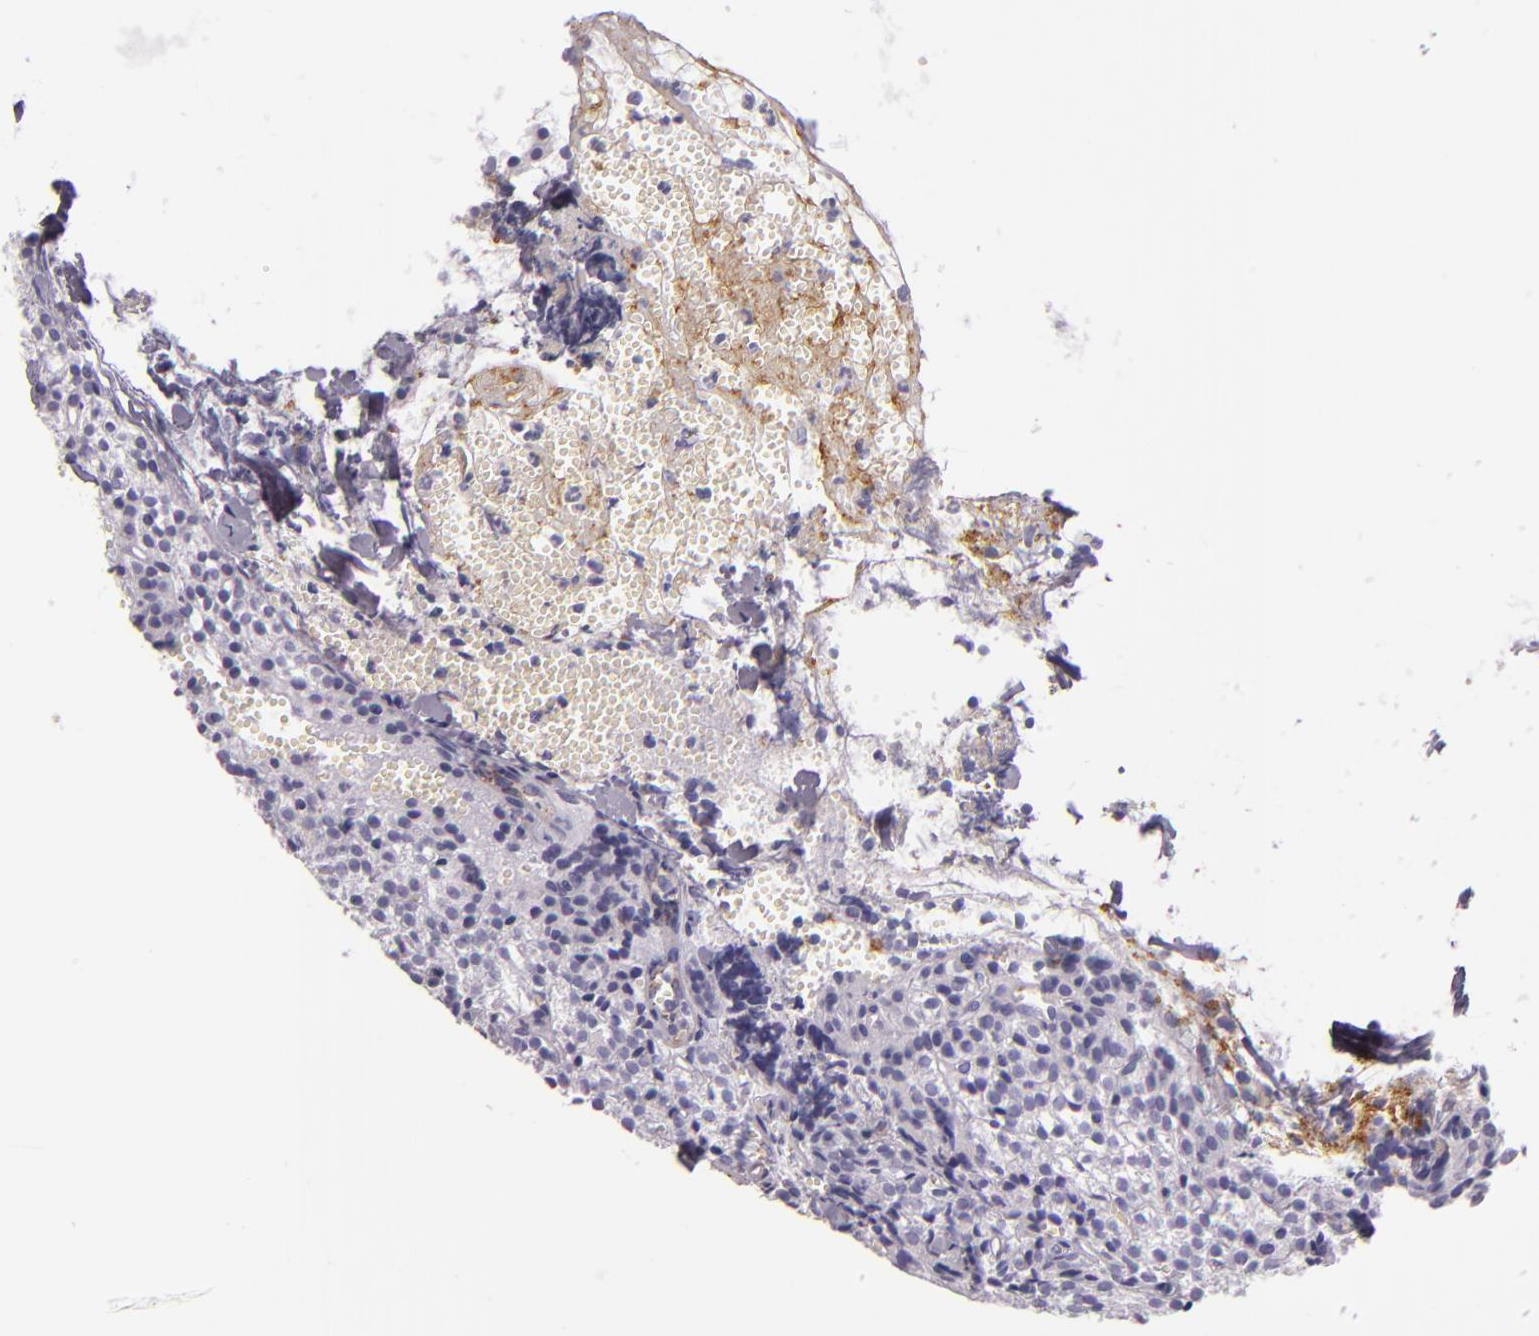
{"staining": {"intensity": "negative", "quantity": "none", "location": "none"}, "tissue": "parathyroid gland", "cell_type": "Glandular cells", "image_type": "normal", "snomed": [{"axis": "morphology", "description": "Normal tissue, NOS"}, {"axis": "topography", "description": "Parathyroid gland"}], "caption": "High magnification brightfield microscopy of benign parathyroid gland stained with DAB (3,3'-diaminobenzidine) (brown) and counterstained with hematoxylin (blue): glandular cells show no significant positivity. (Stains: DAB (3,3'-diaminobenzidine) immunohistochemistry with hematoxylin counter stain, Microscopy: brightfield microscopy at high magnification).", "gene": "SELP", "patient": {"sex": "female", "age": 17}}